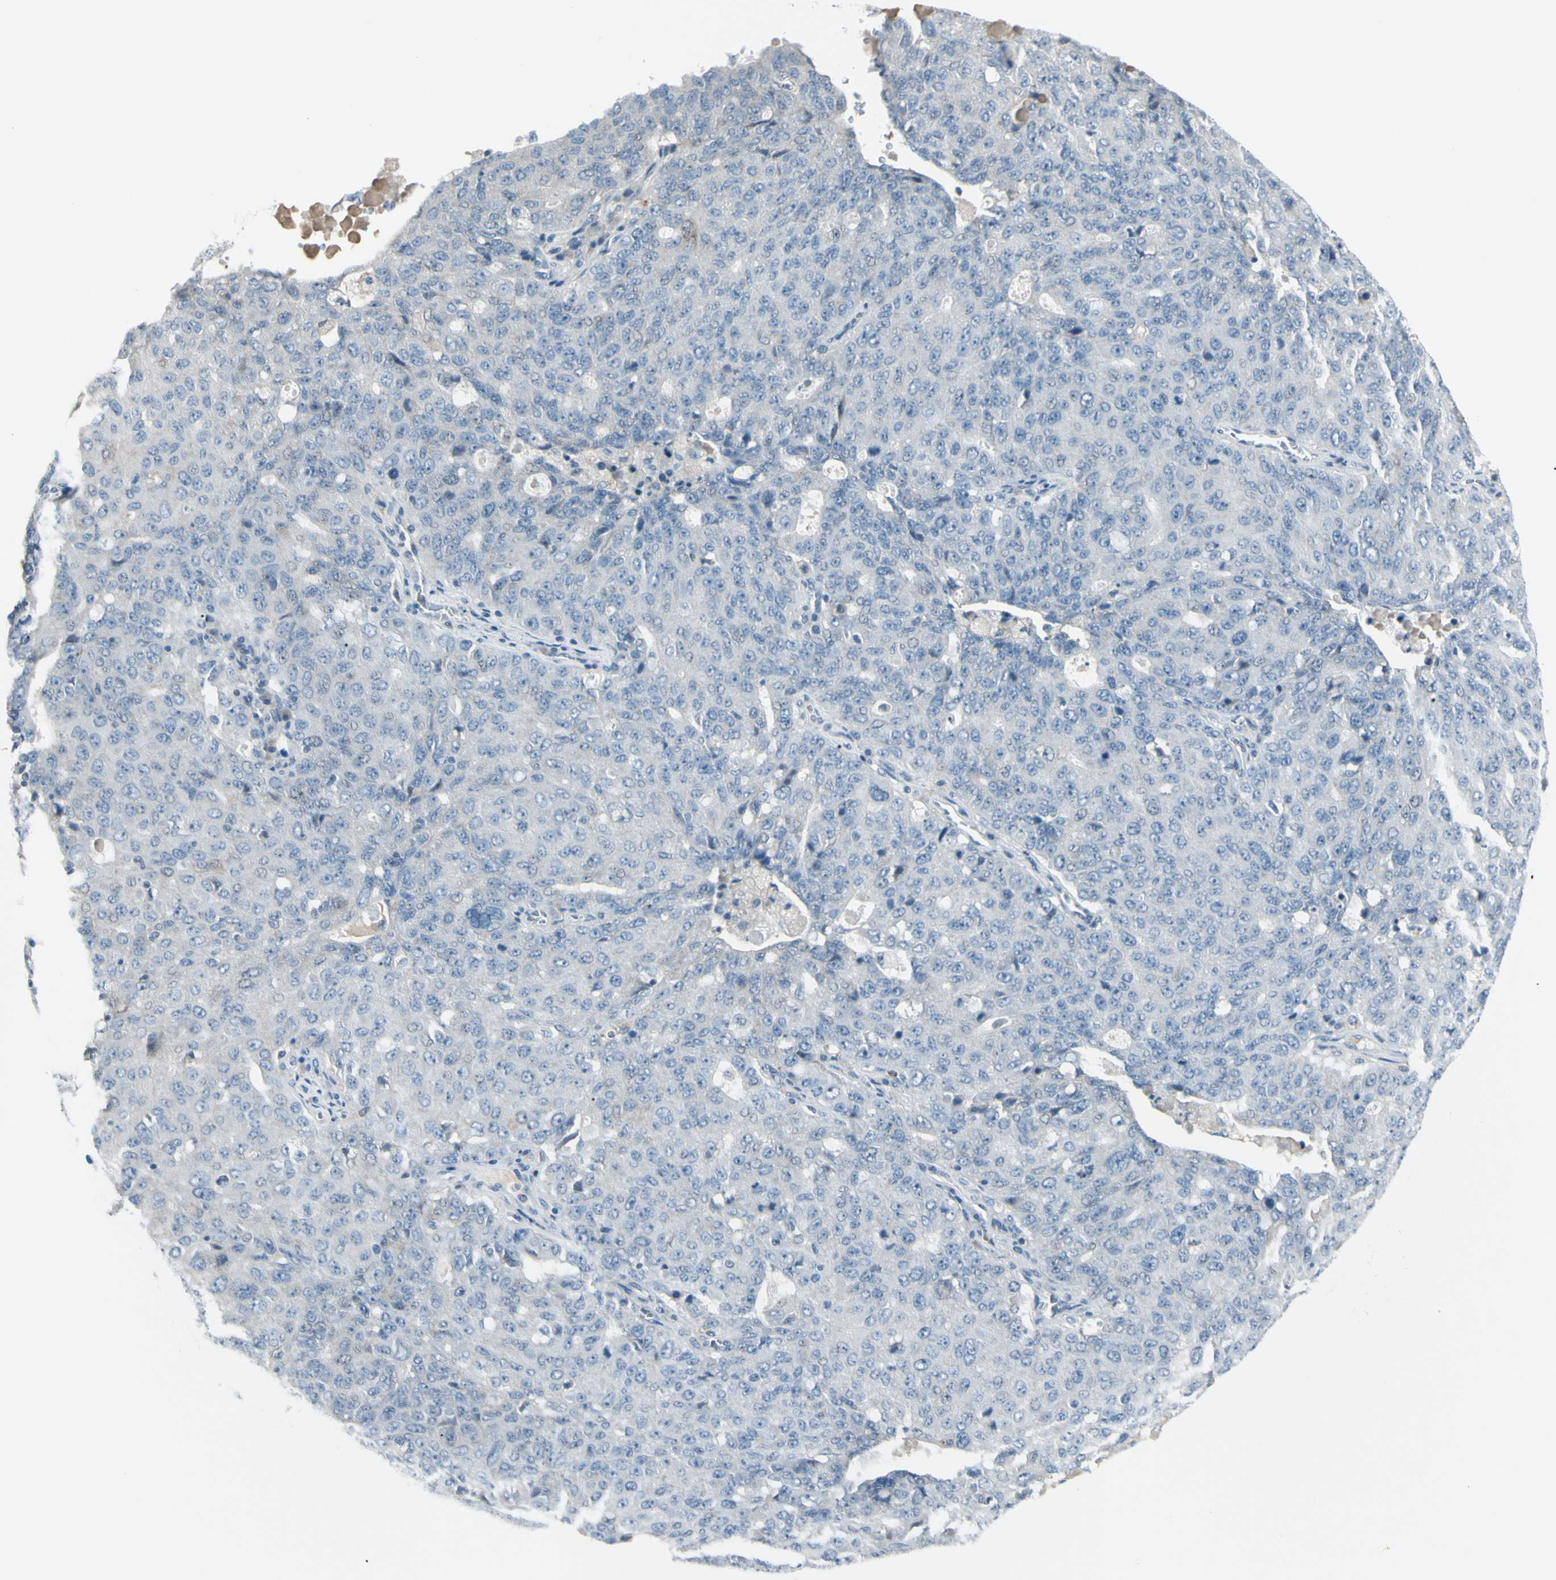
{"staining": {"intensity": "negative", "quantity": "none", "location": "none"}, "tissue": "ovarian cancer", "cell_type": "Tumor cells", "image_type": "cancer", "snomed": [{"axis": "morphology", "description": "Carcinoma, endometroid"}, {"axis": "topography", "description": "Ovary"}], "caption": "Immunohistochemical staining of endometroid carcinoma (ovarian) exhibits no significant positivity in tumor cells.", "gene": "GPR34", "patient": {"sex": "female", "age": 62}}